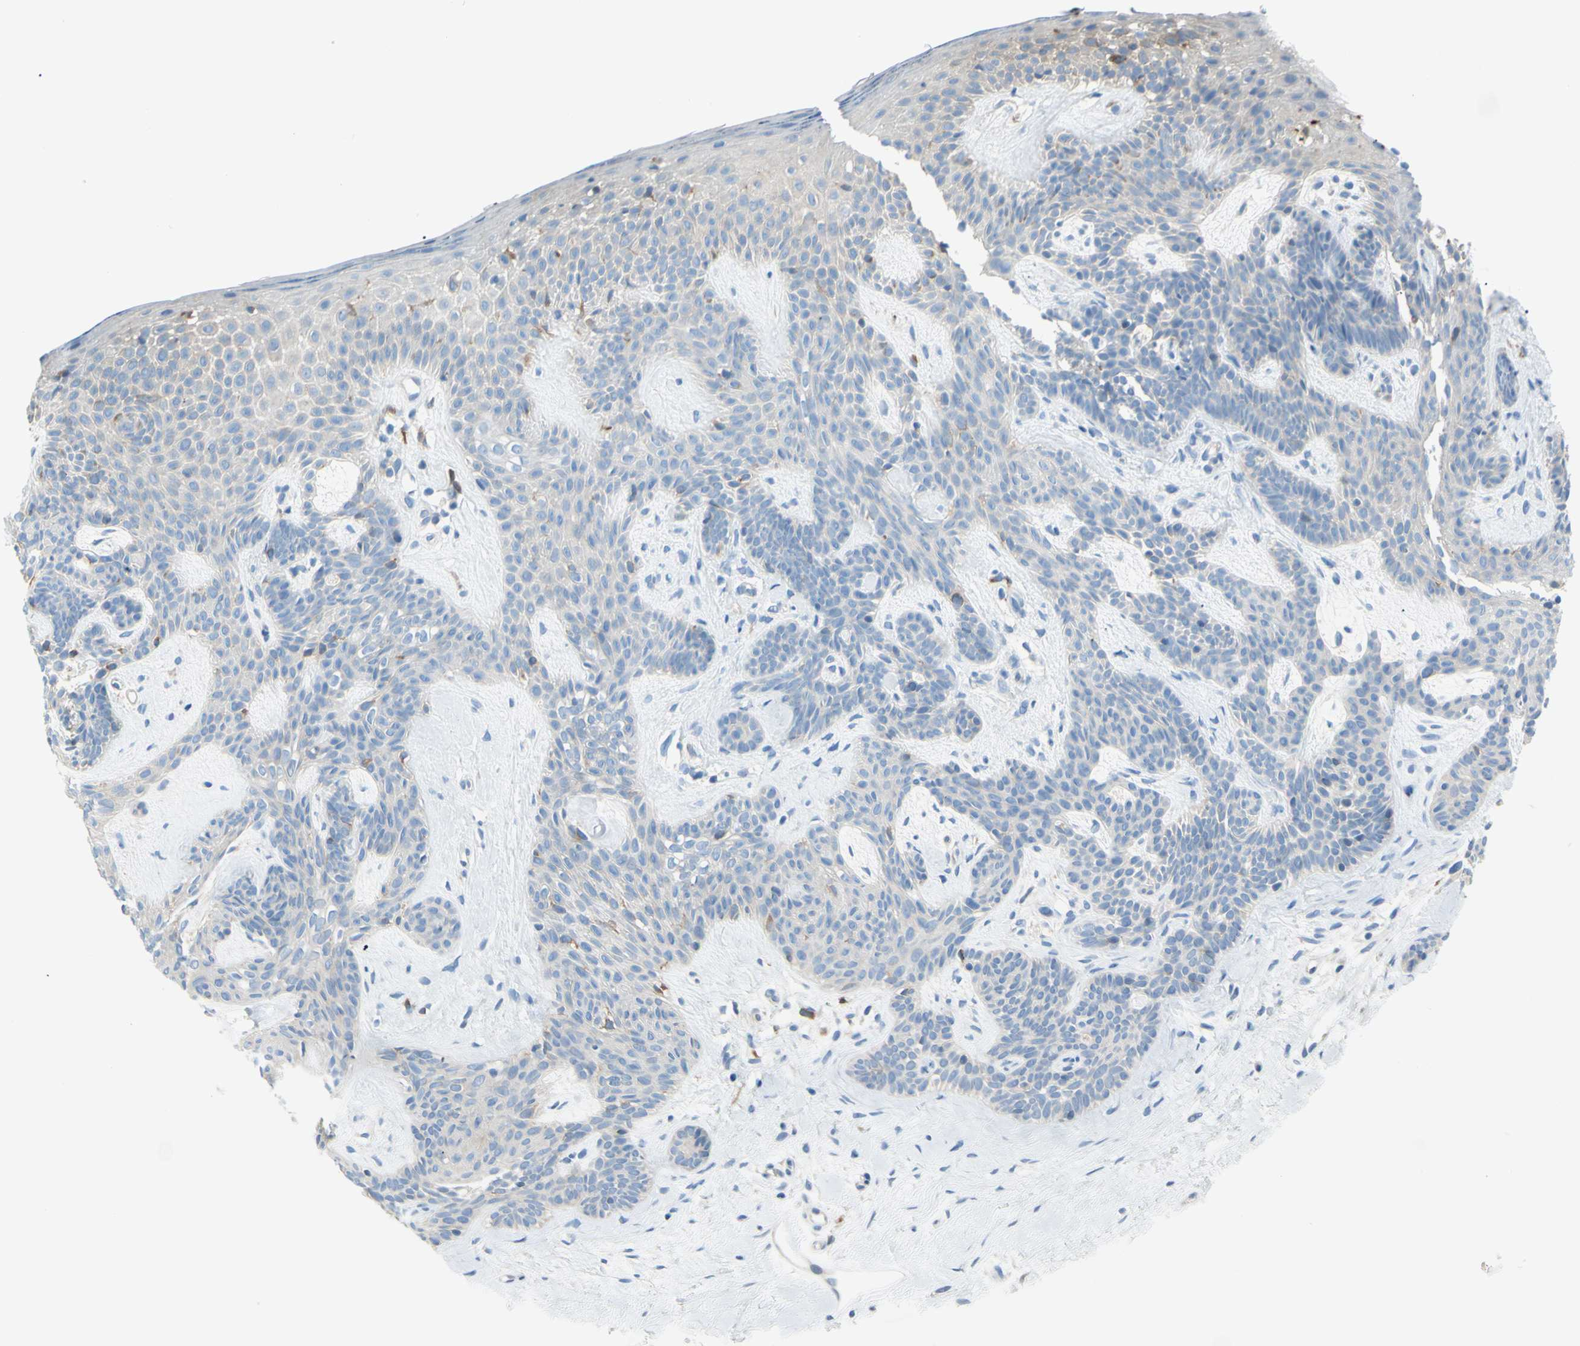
{"staining": {"intensity": "weak", "quantity": "<25%", "location": "cytoplasmic/membranous"}, "tissue": "skin cancer", "cell_type": "Tumor cells", "image_type": "cancer", "snomed": [{"axis": "morphology", "description": "Developmental malformation"}, {"axis": "morphology", "description": "Basal cell carcinoma"}, {"axis": "topography", "description": "Skin"}], "caption": "High power microscopy micrograph of an immunohistochemistry (IHC) histopathology image of skin cancer, revealing no significant positivity in tumor cells.", "gene": "FRMD4B", "patient": {"sex": "female", "age": 62}}